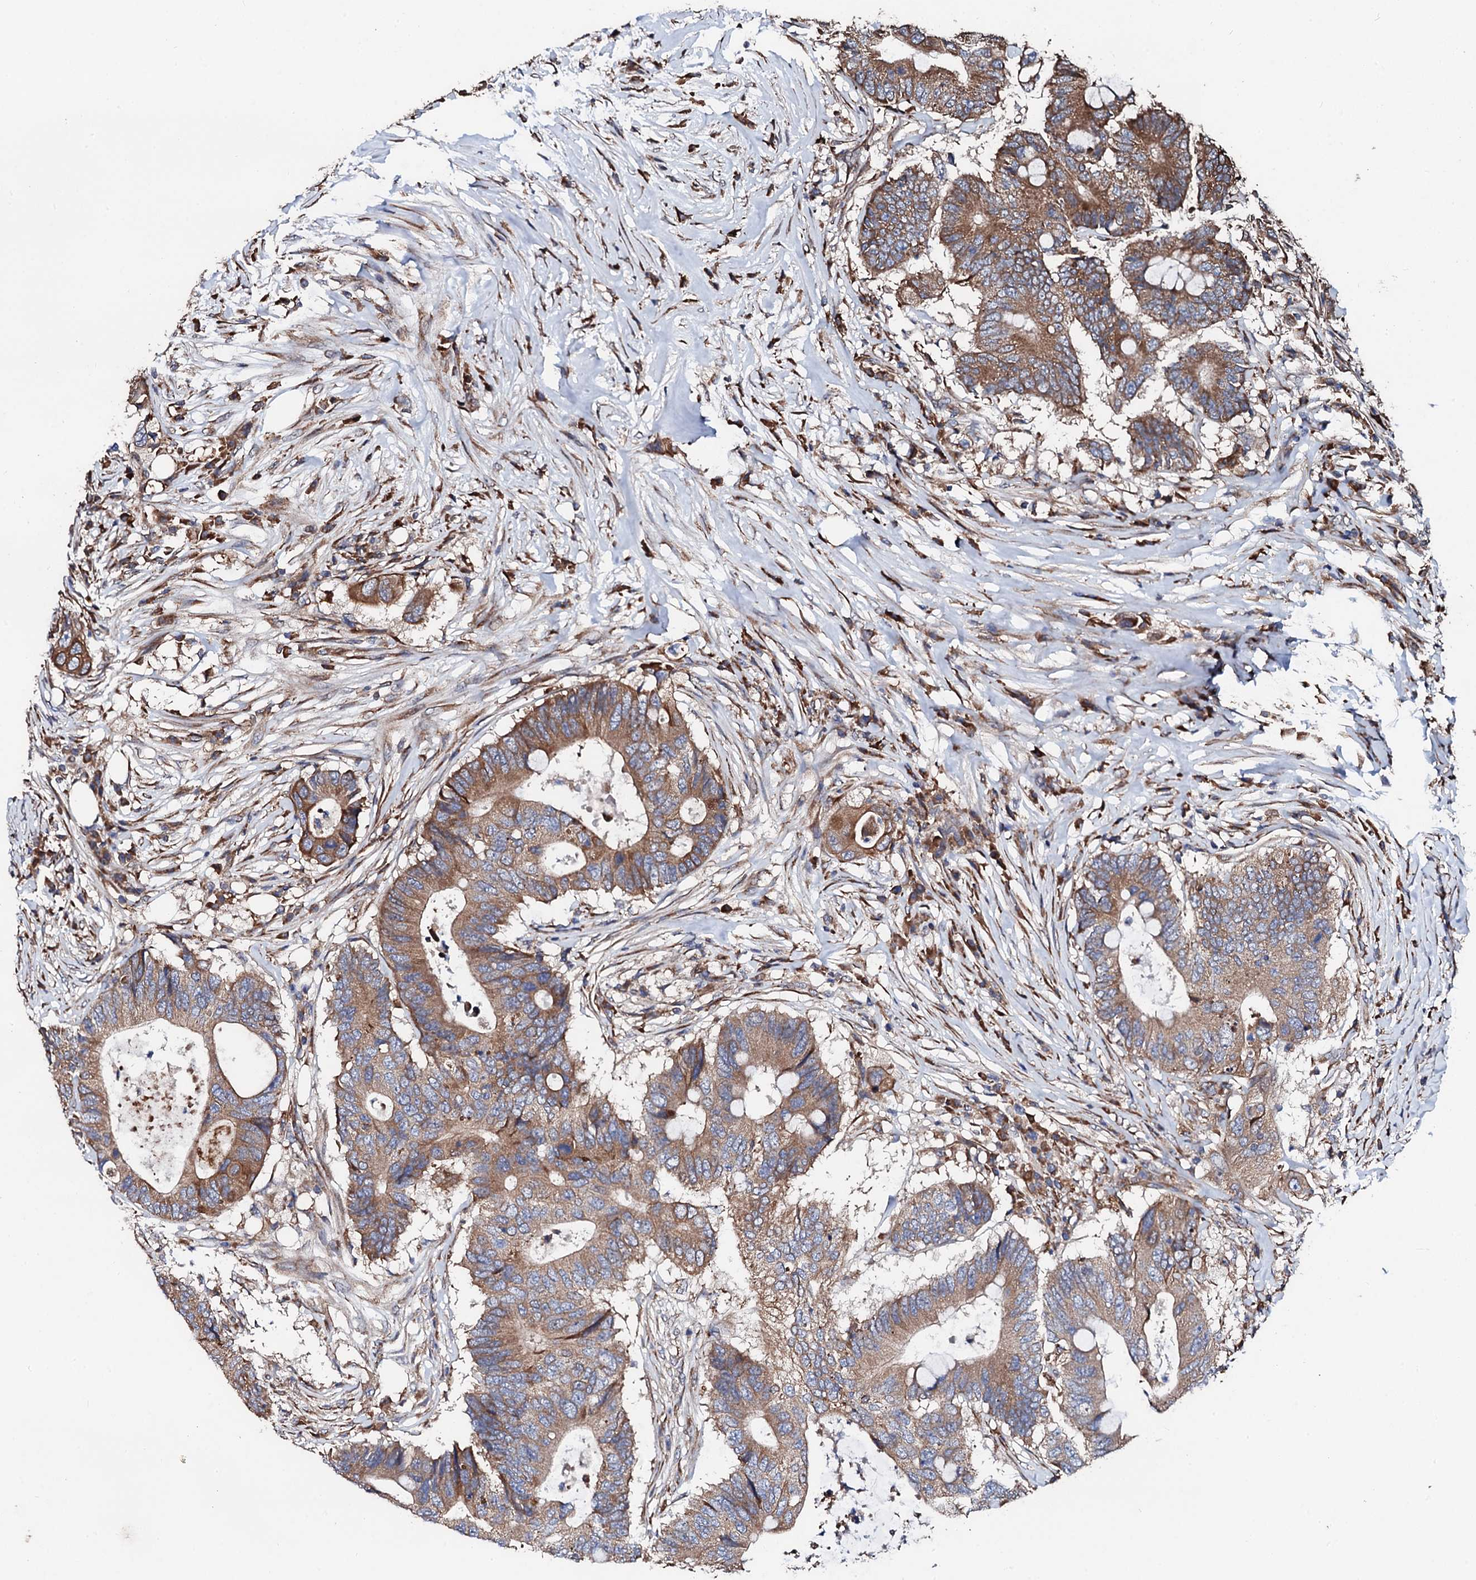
{"staining": {"intensity": "moderate", "quantity": ">75%", "location": "cytoplasmic/membranous"}, "tissue": "colorectal cancer", "cell_type": "Tumor cells", "image_type": "cancer", "snomed": [{"axis": "morphology", "description": "Adenocarcinoma, NOS"}, {"axis": "topography", "description": "Colon"}], "caption": "Immunohistochemistry (IHC) staining of colorectal cancer, which displays medium levels of moderate cytoplasmic/membranous staining in approximately >75% of tumor cells indicating moderate cytoplasmic/membranous protein positivity. The staining was performed using DAB (3,3'-diaminobenzidine) (brown) for protein detection and nuclei were counterstained in hematoxylin (blue).", "gene": "CKAP5", "patient": {"sex": "male", "age": 71}}